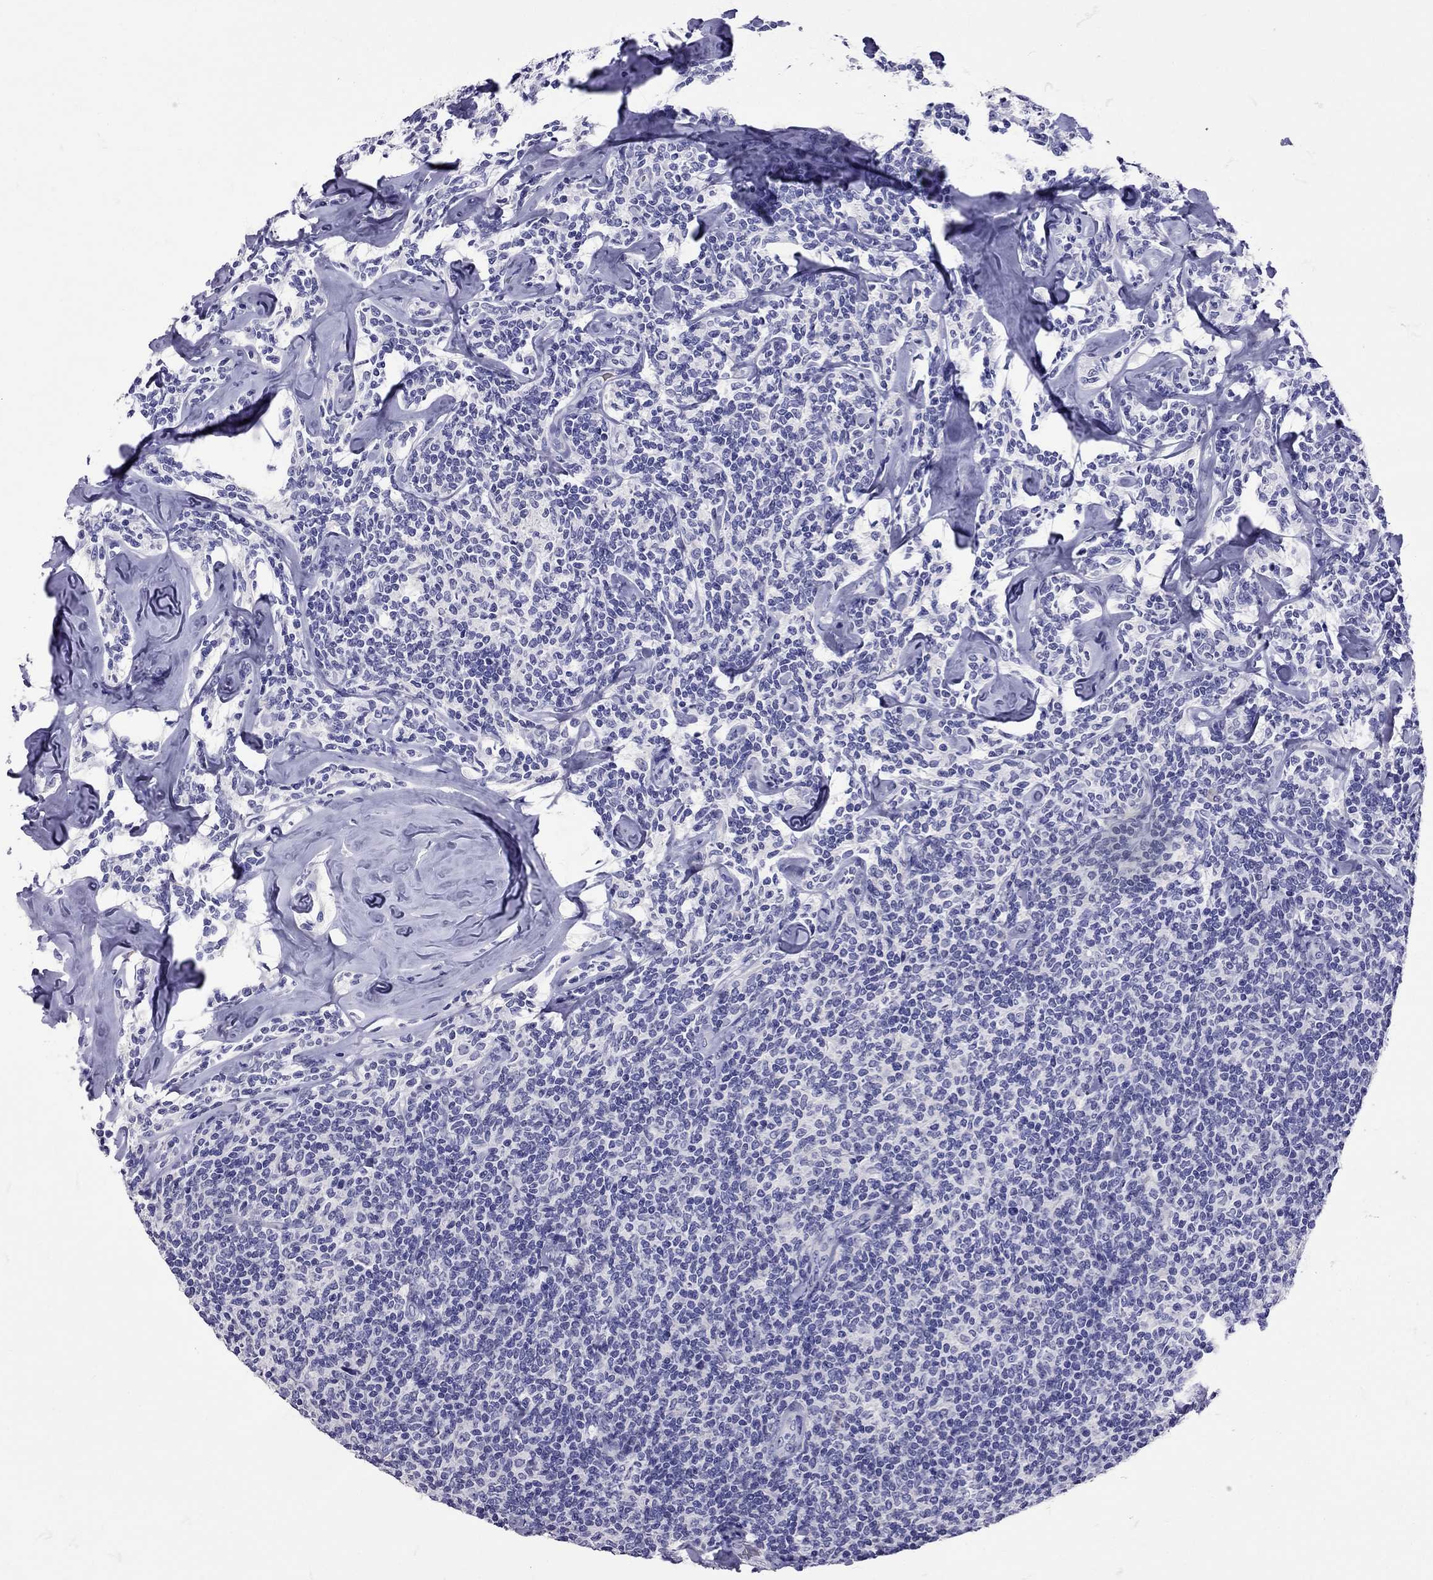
{"staining": {"intensity": "negative", "quantity": "none", "location": "none"}, "tissue": "lymphoma", "cell_type": "Tumor cells", "image_type": "cancer", "snomed": [{"axis": "morphology", "description": "Malignant lymphoma, non-Hodgkin's type, Low grade"}, {"axis": "topography", "description": "Lymph node"}], "caption": "High magnification brightfield microscopy of low-grade malignant lymphoma, non-Hodgkin's type stained with DAB (3,3'-diaminobenzidine) (brown) and counterstained with hematoxylin (blue): tumor cells show no significant expression. The staining is performed using DAB brown chromogen with nuclei counter-stained in using hematoxylin.", "gene": "TBR1", "patient": {"sex": "female", "age": 56}}